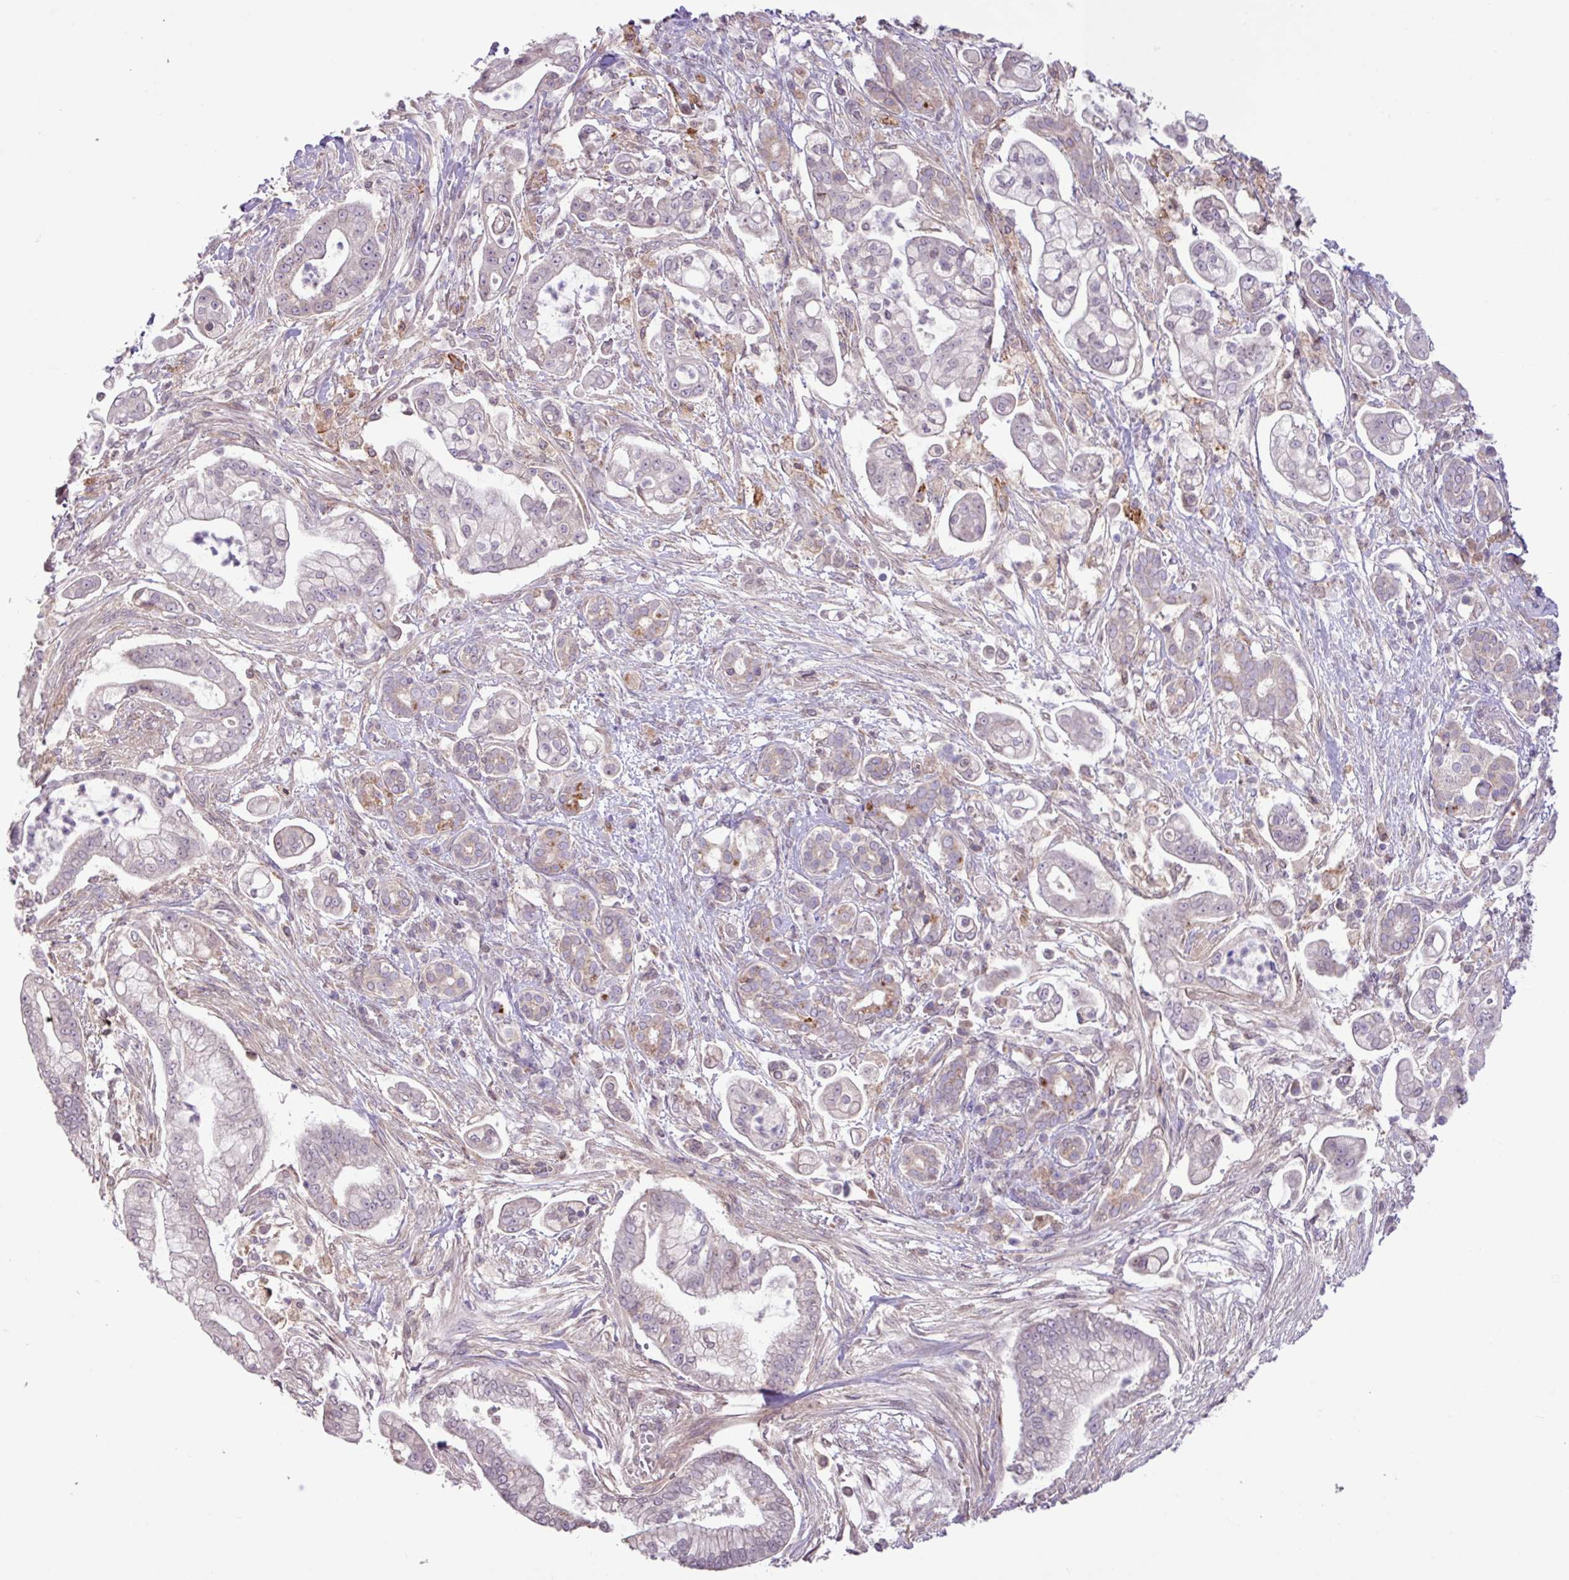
{"staining": {"intensity": "negative", "quantity": "none", "location": "none"}, "tissue": "pancreatic cancer", "cell_type": "Tumor cells", "image_type": "cancer", "snomed": [{"axis": "morphology", "description": "Adenocarcinoma, NOS"}, {"axis": "topography", "description": "Pancreas"}], "caption": "Photomicrograph shows no significant protein staining in tumor cells of pancreatic cancer.", "gene": "ARHGEF25", "patient": {"sex": "female", "age": 69}}